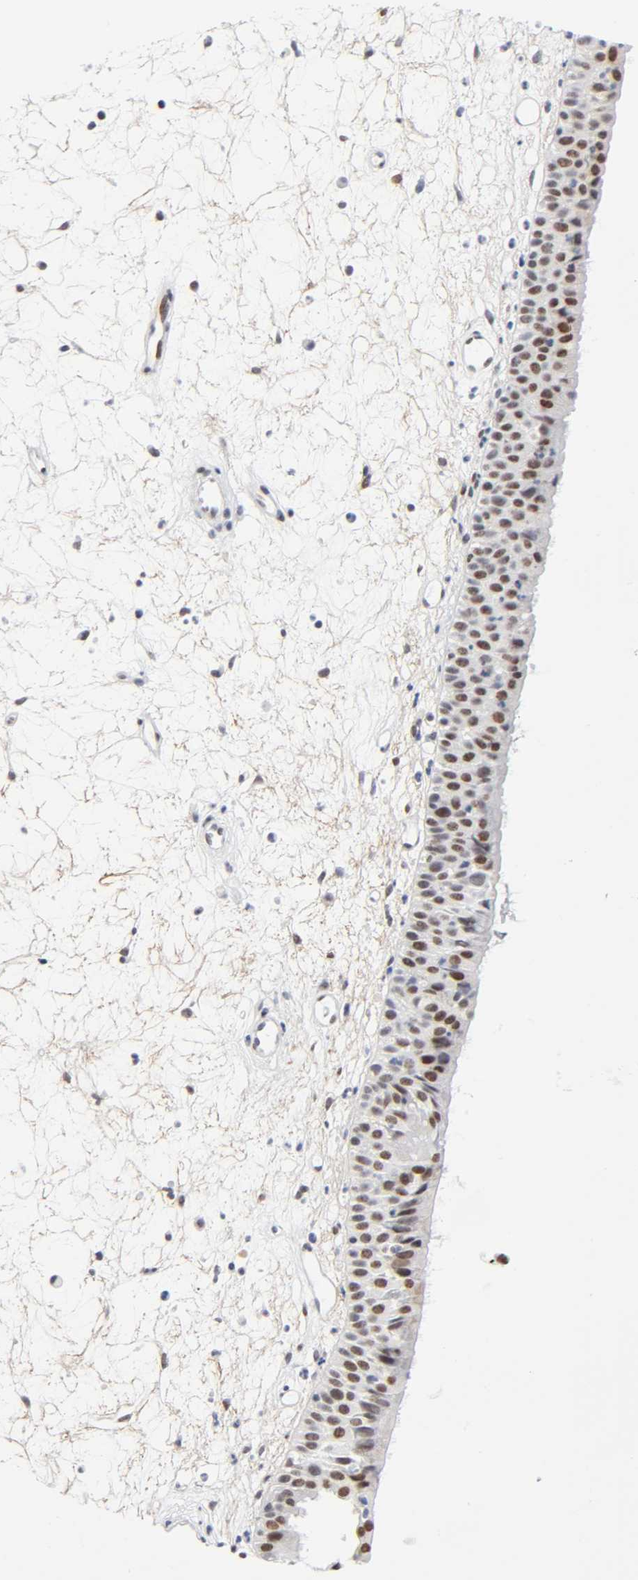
{"staining": {"intensity": "moderate", "quantity": ">75%", "location": "nuclear"}, "tissue": "nasopharynx", "cell_type": "Respiratory epithelial cells", "image_type": "normal", "snomed": [{"axis": "morphology", "description": "Normal tissue, NOS"}, {"axis": "topography", "description": "Nasopharynx"}], "caption": "Nasopharynx stained for a protein reveals moderate nuclear positivity in respiratory epithelial cells.", "gene": "DIDO1", "patient": {"sex": "female", "age": 54}}